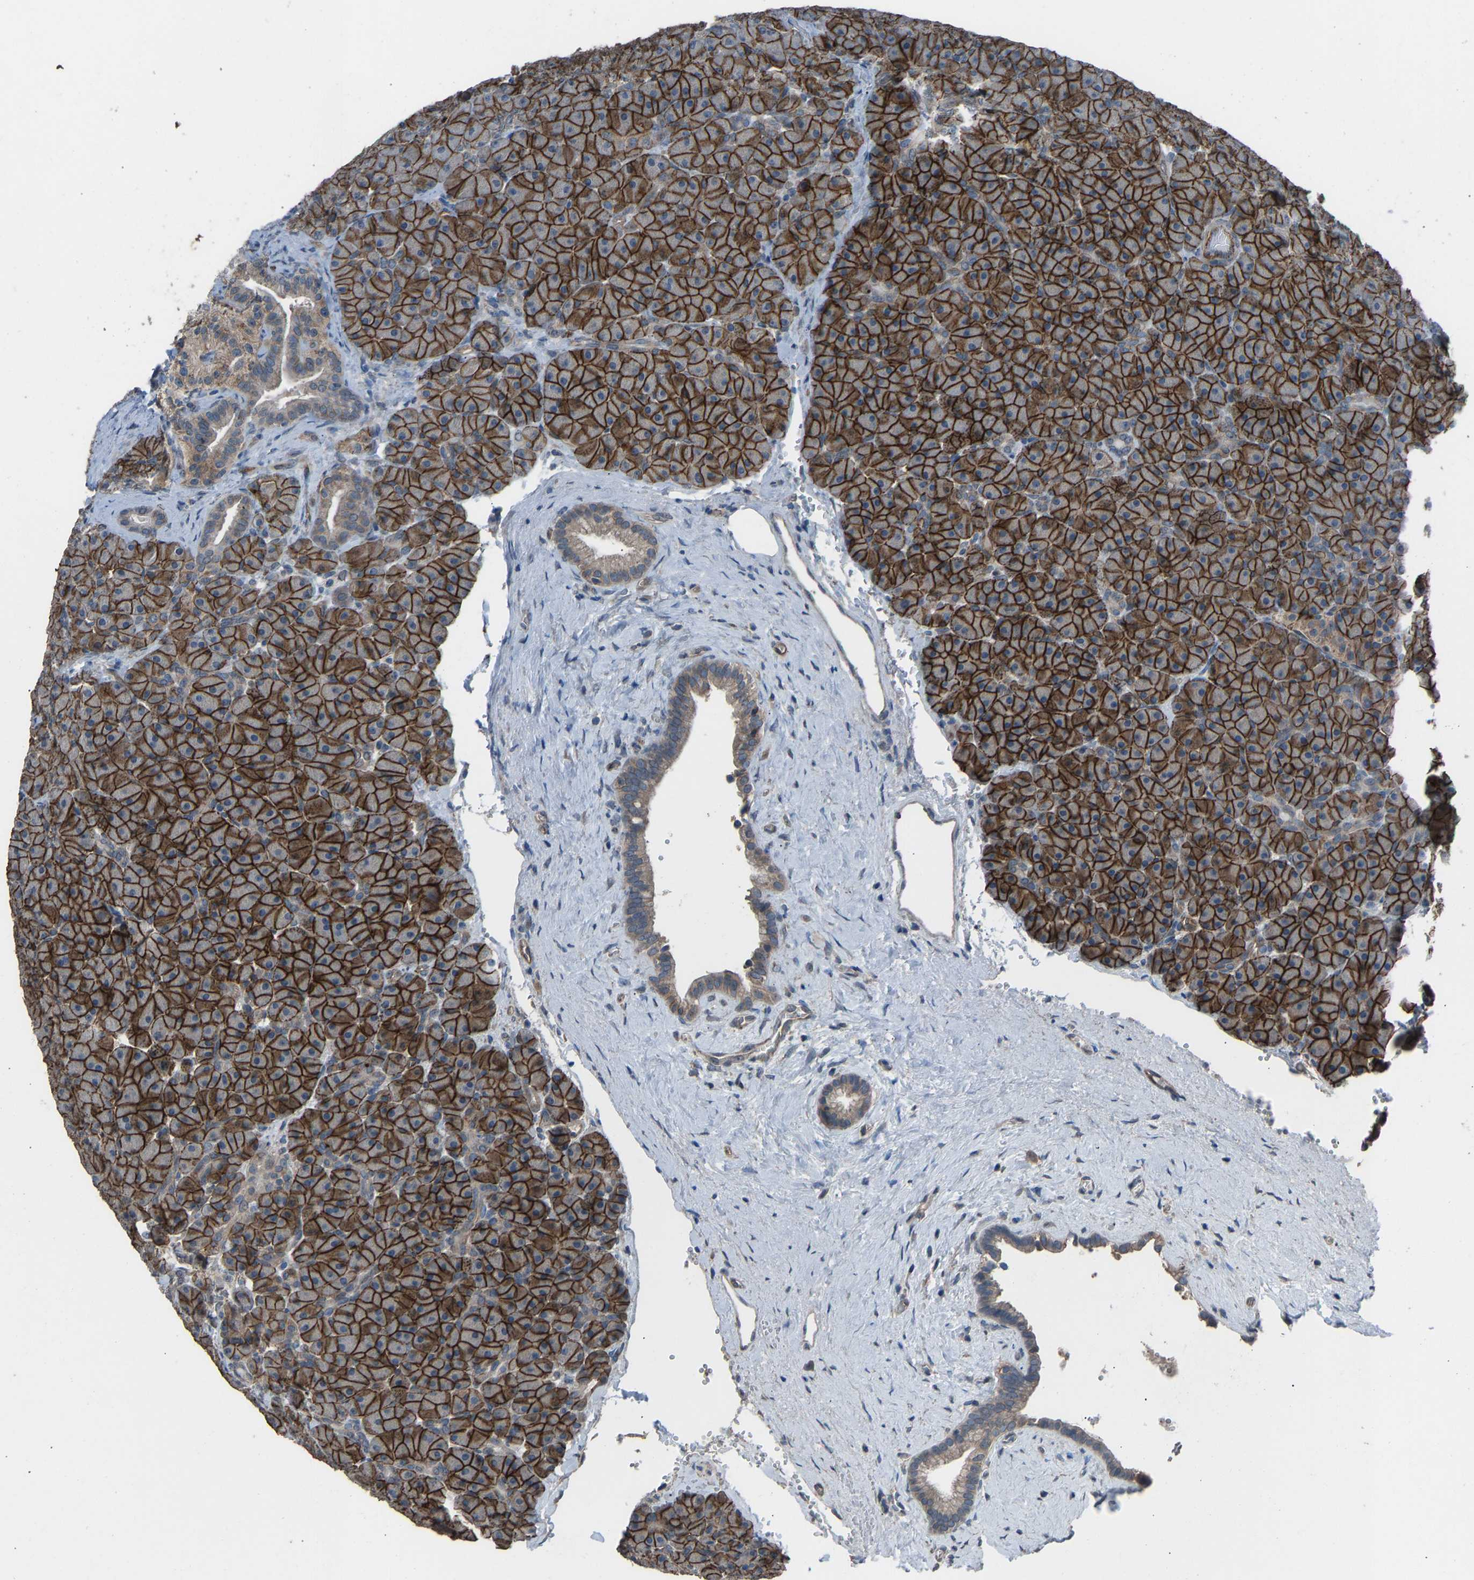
{"staining": {"intensity": "strong", "quantity": ">75%", "location": "cytoplasmic/membranous"}, "tissue": "pancreas", "cell_type": "Exocrine glandular cells", "image_type": "normal", "snomed": [{"axis": "morphology", "description": "Normal tissue, NOS"}, {"axis": "topography", "description": "Pancreas"}], "caption": "Benign pancreas displays strong cytoplasmic/membranous positivity in about >75% of exocrine glandular cells, visualized by immunohistochemistry.", "gene": "SLC43A1", "patient": {"sex": "male", "age": 66}}